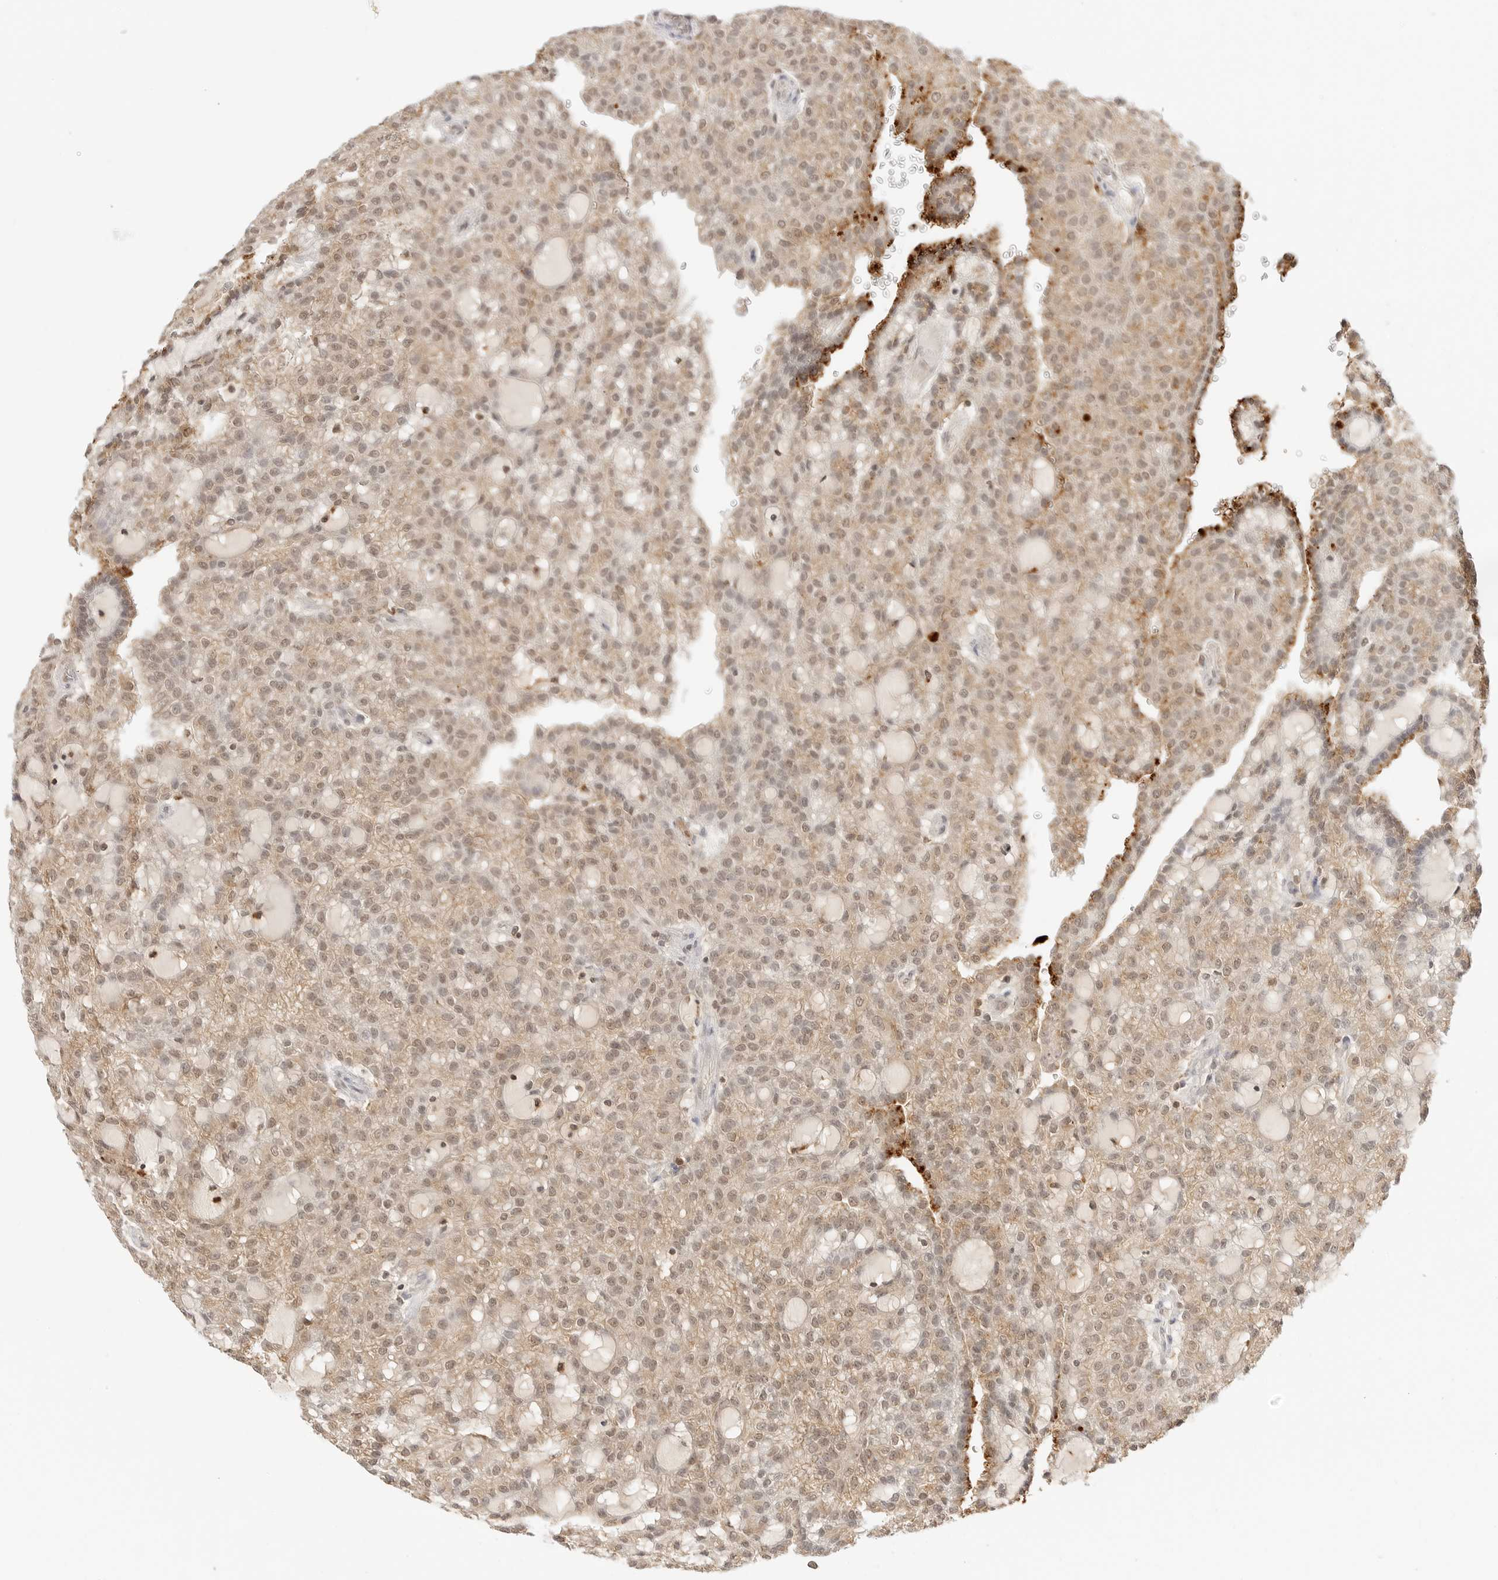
{"staining": {"intensity": "moderate", "quantity": ">75%", "location": "cytoplasmic/membranous,nuclear"}, "tissue": "renal cancer", "cell_type": "Tumor cells", "image_type": "cancer", "snomed": [{"axis": "morphology", "description": "Adenocarcinoma, NOS"}, {"axis": "topography", "description": "Kidney"}], "caption": "Immunohistochemical staining of human renal adenocarcinoma shows medium levels of moderate cytoplasmic/membranous and nuclear protein positivity in about >75% of tumor cells. (Stains: DAB in brown, nuclei in blue, Microscopy: brightfield microscopy at high magnification).", "gene": "EPHA1", "patient": {"sex": "male", "age": 63}}